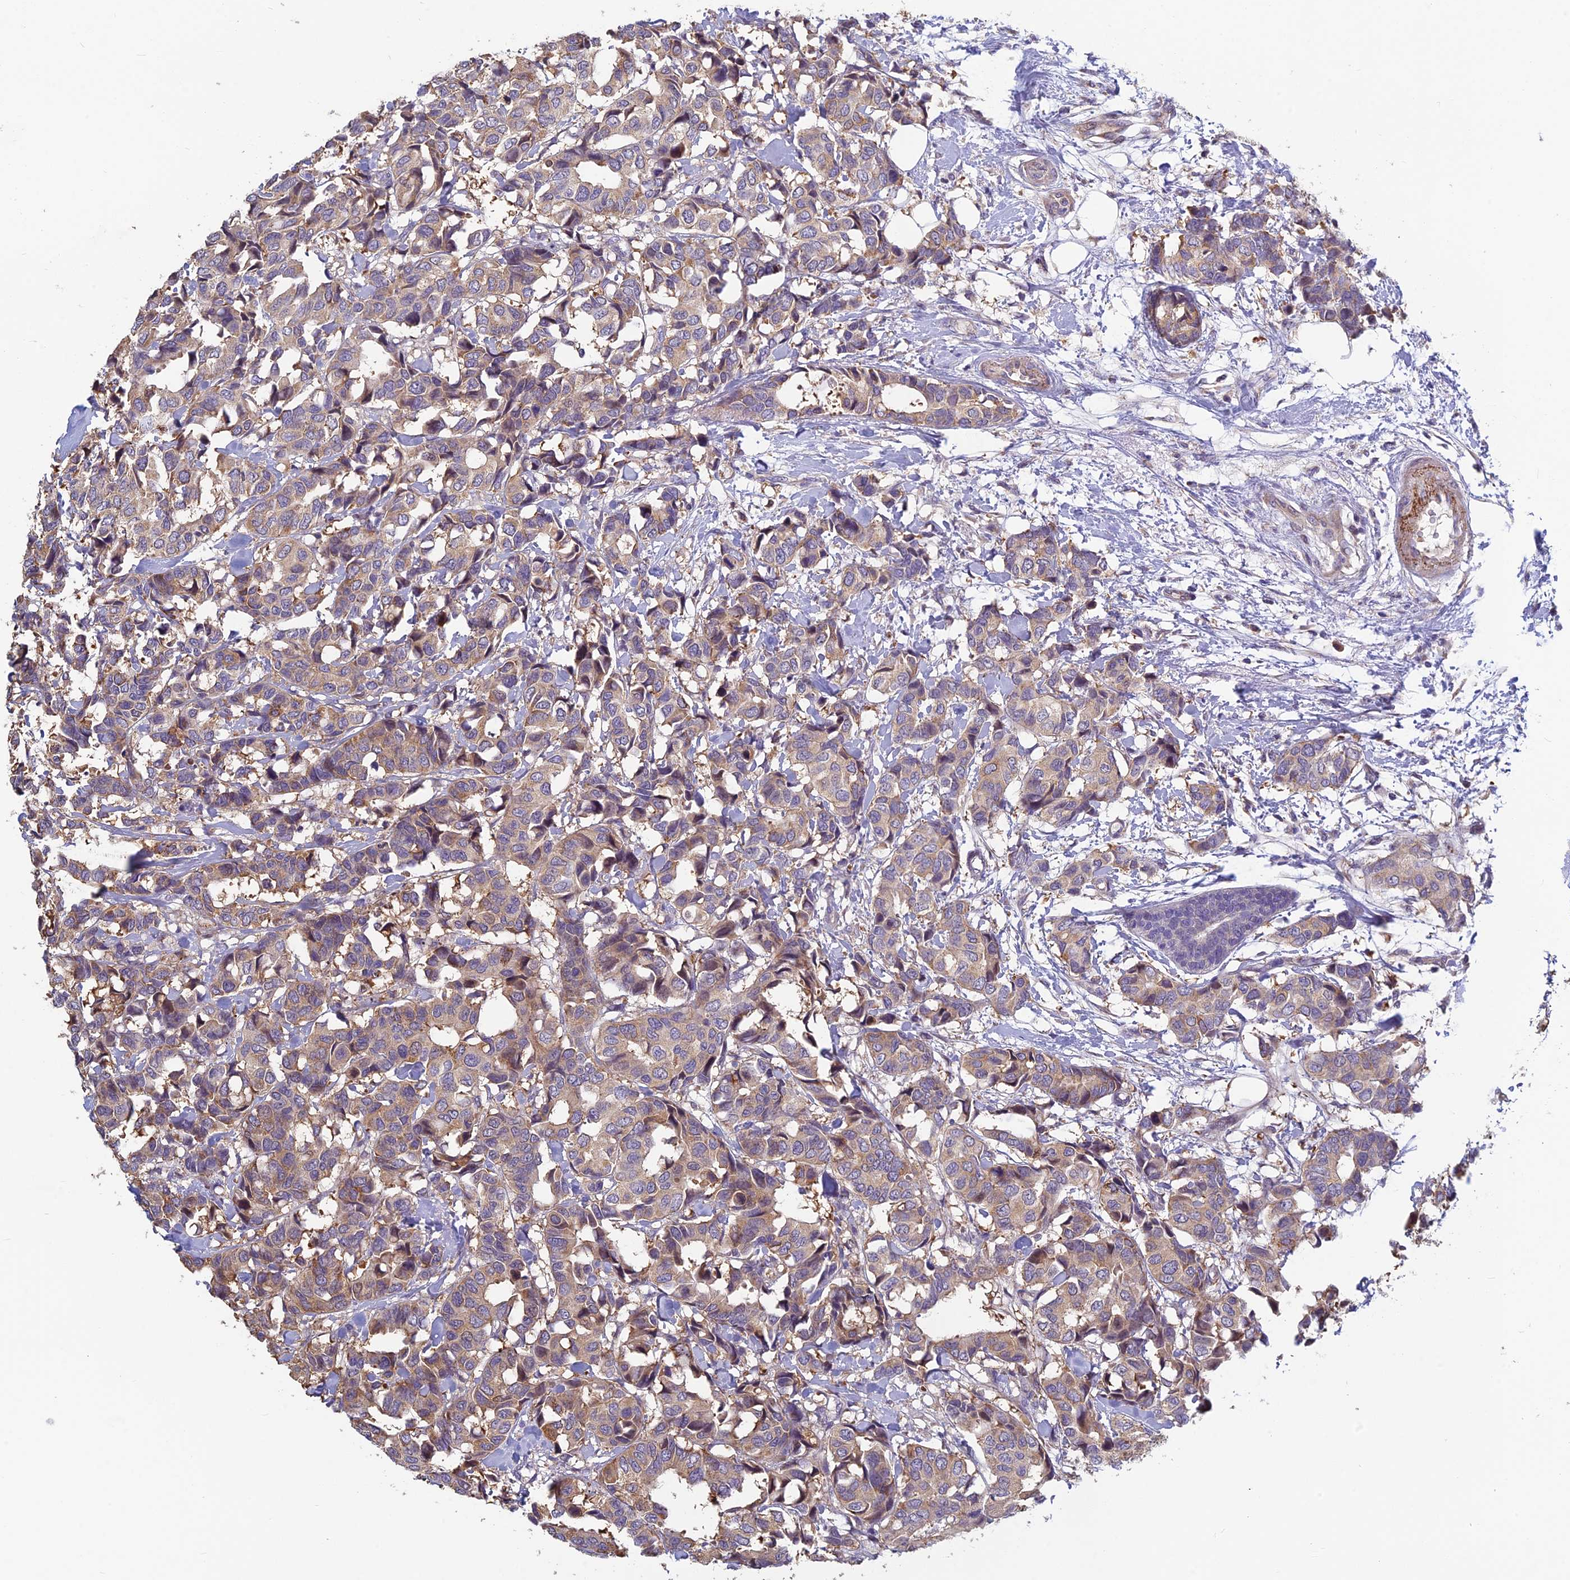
{"staining": {"intensity": "weak", "quantity": "25%-75%", "location": "cytoplasmic/membranous"}, "tissue": "breast cancer", "cell_type": "Tumor cells", "image_type": "cancer", "snomed": [{"axis": "morphology", "description": "Normal tissue, NOS"}, {"axis": "morphology", "description": "Duct carcinoma"}, {"axis": "topography", "description": "Breast"}], "caption": "Immunohistochemical staining of breast invasive ductal carcinoma displays low levels of weak cytoplasmic/membranous positivity in about 25%-75% of tumor cells.", "gene": "HECA", "patient": {"sex": "female", "age": 87}}